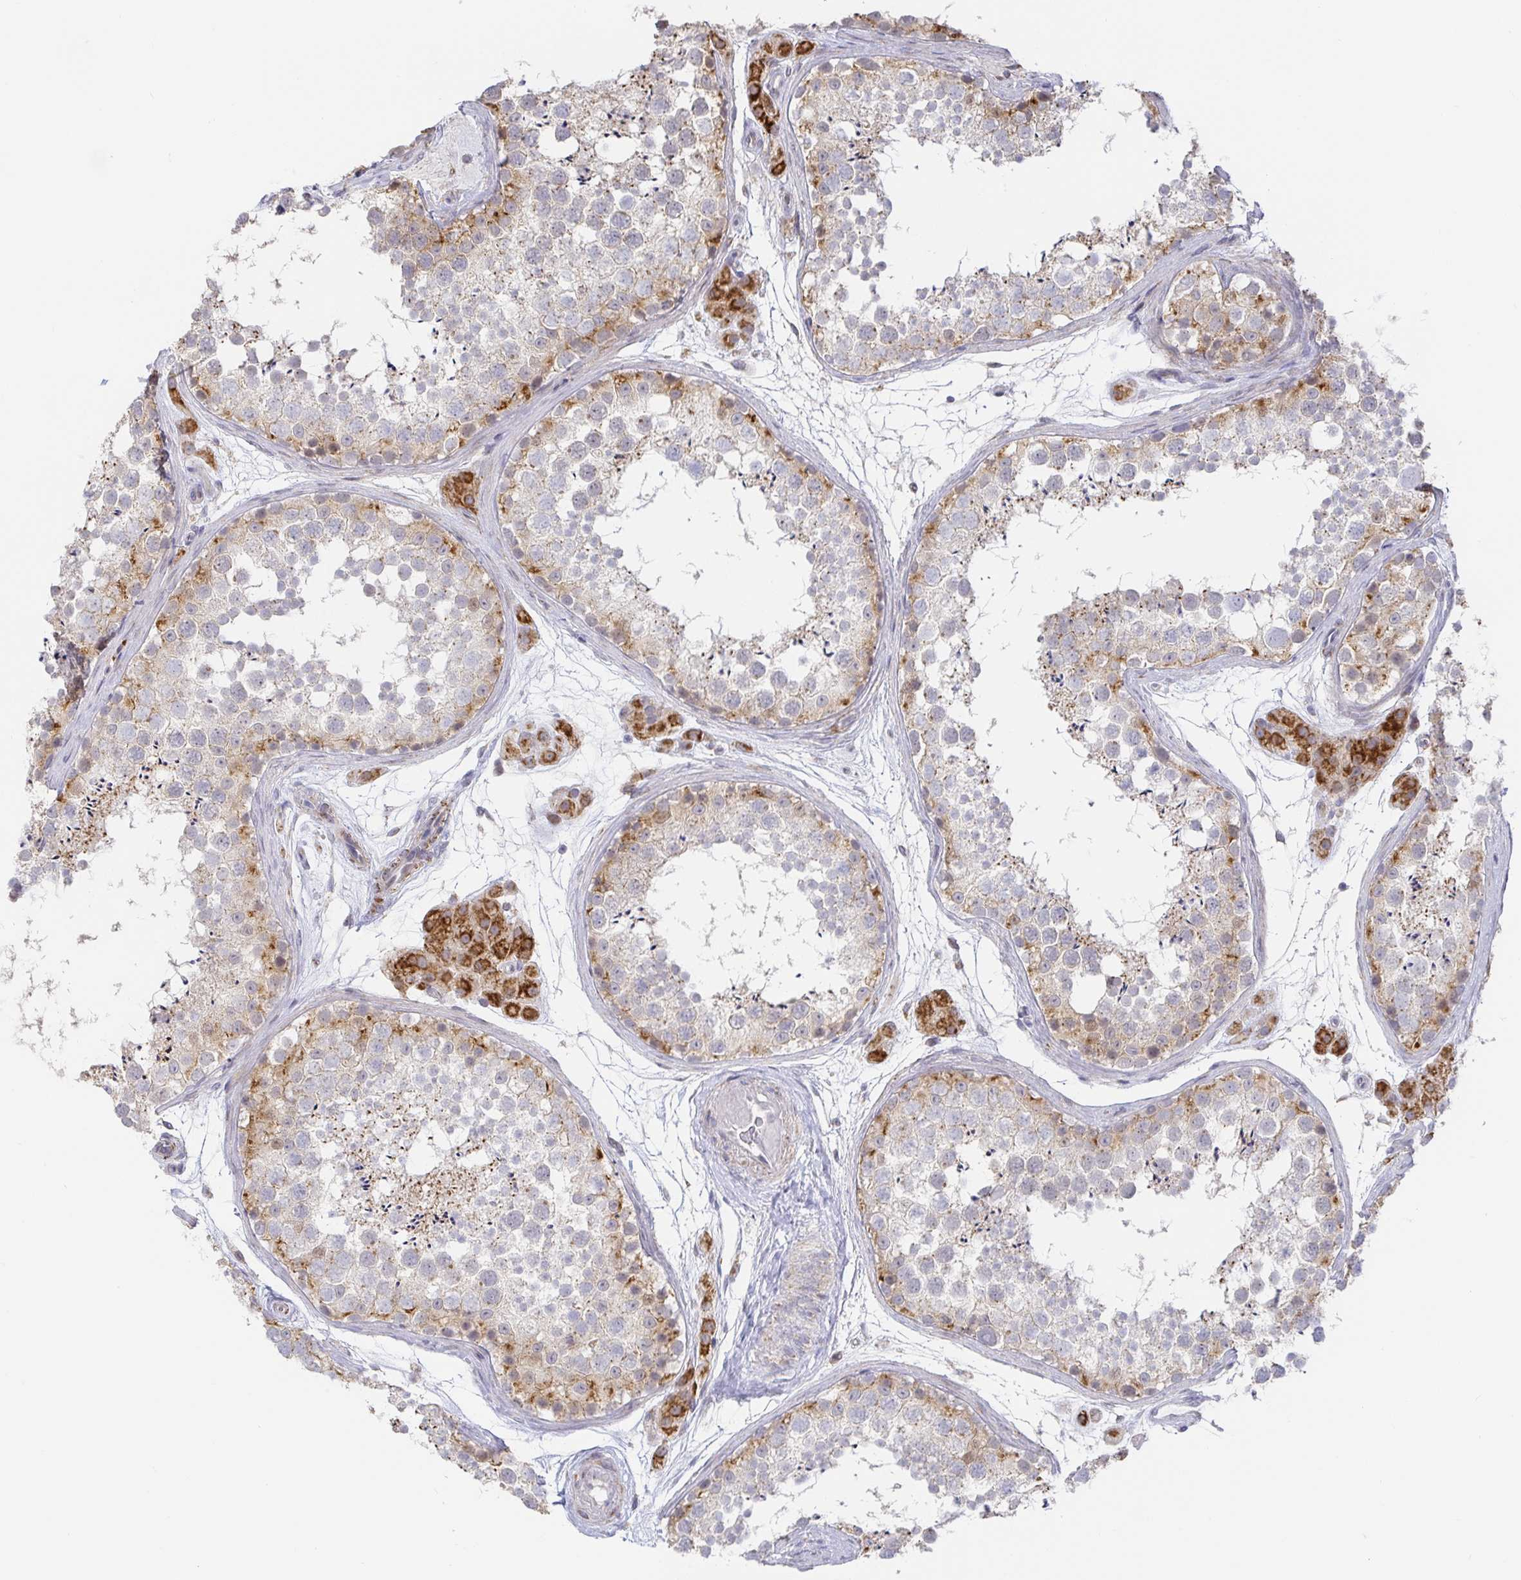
{"staining": {"intensity": "weak", "quantity": "<25%", "location": "cytoplasmic/membranous"}, "tissue": "testis", "cell_type": "Cells in seminiferous ducts", "image_type": "normal", "snomed": [{"axis": "morphology", "description": "Normal tissue, NOS"}, {"axis": "topography", "description": "Testis"}], "caption": "High magnification brightfield microscopy of normal testis stained with DAB (brown) and counterstained with hematoxylin (blue): cells in seminiferous ducts show no significant staining.", "gene": "CIT", "patient": {"sex": "male", "age": 41}}